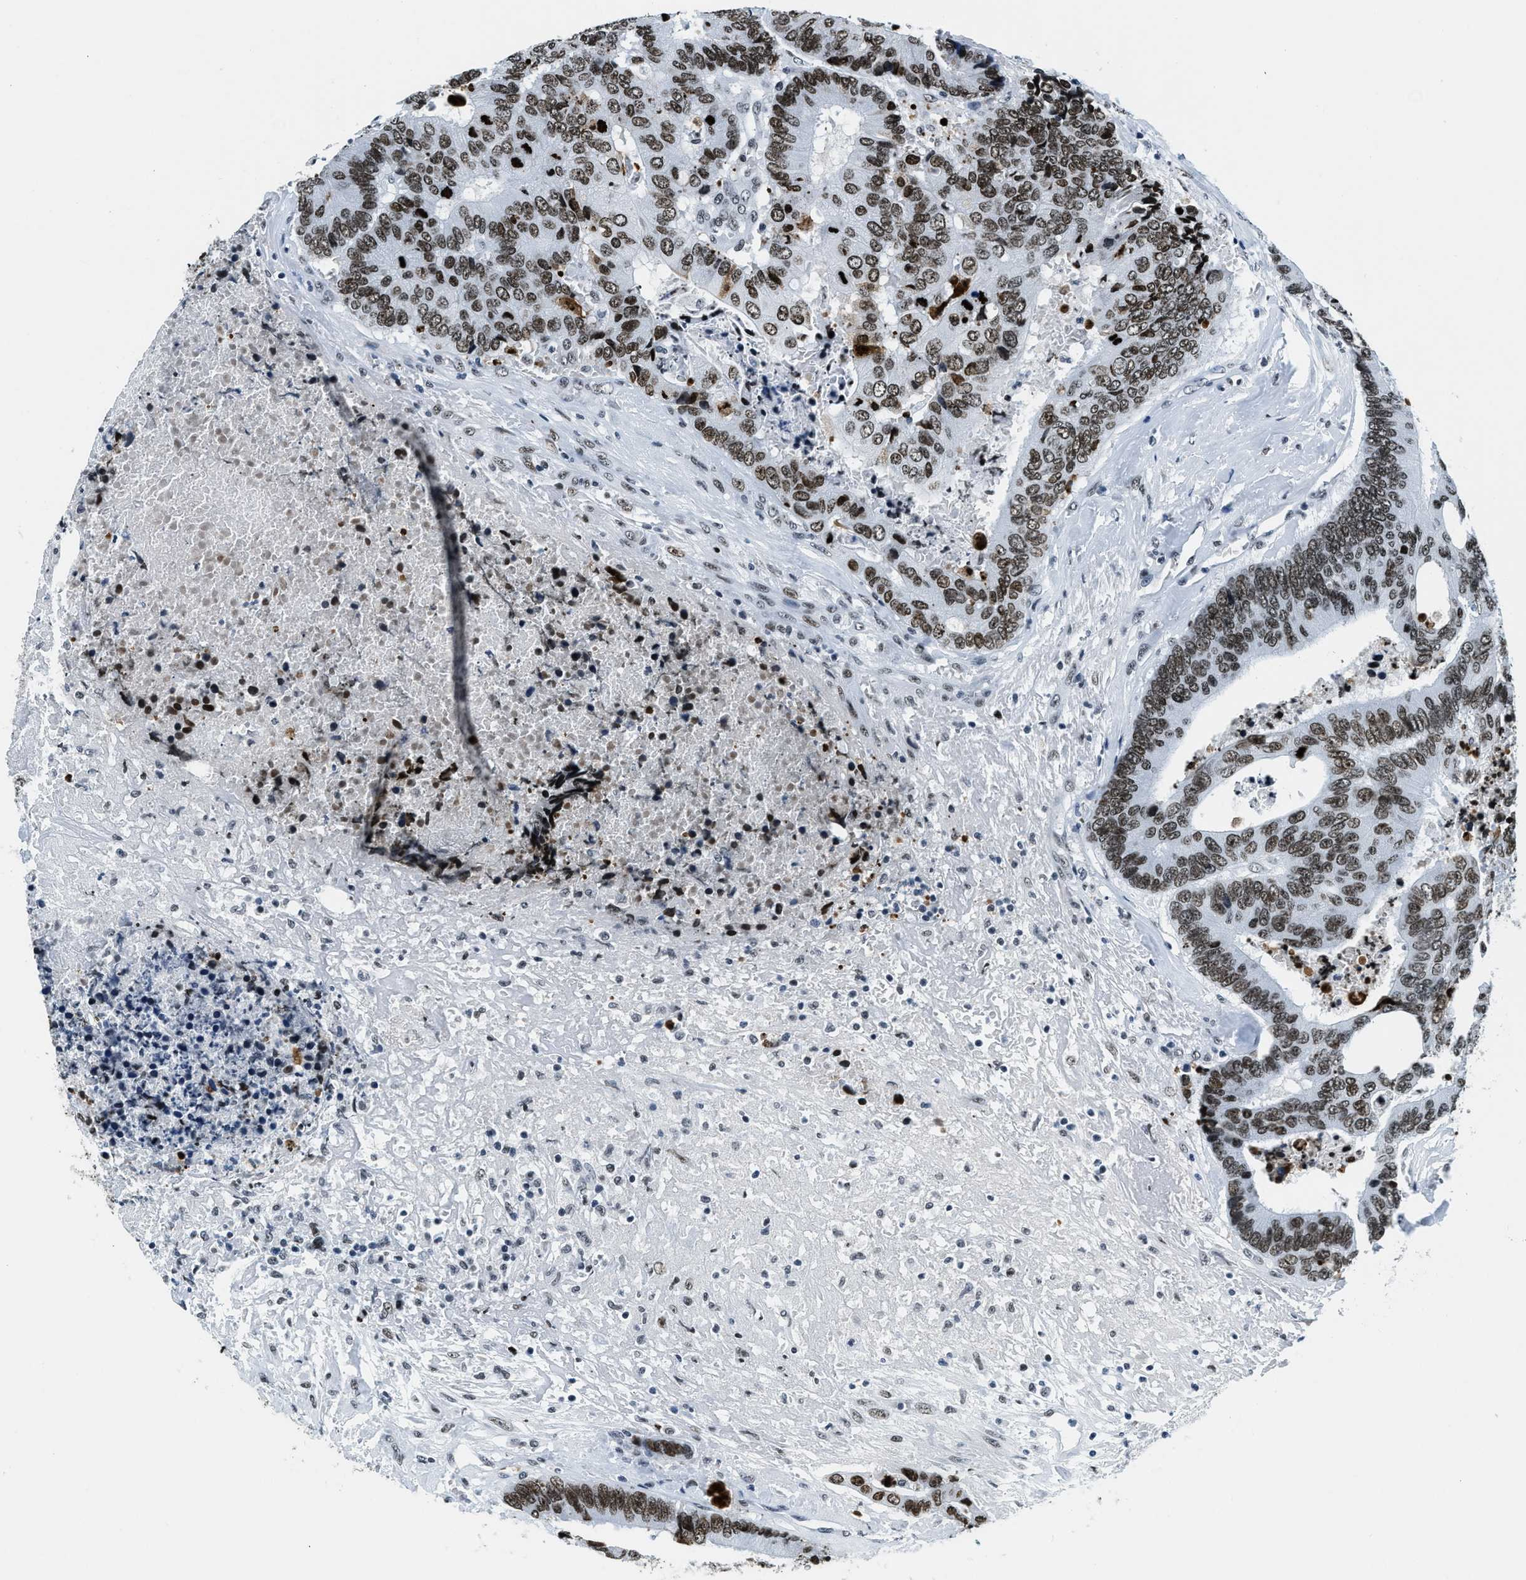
{"staining": {"intensity": "strong", "quantity": ">75%", "location": "nuclear"}, "tissue": "colorectal cancer", "cell_type": "Tumor cells", "image_type": "cancer", "snomed": [{"axis": "morphology", "description": "Adenocarcinoma, NOS"}, {"axis": "topography", "description": "Rectum"}], "caption": "Strong nuclear protein staining is seen in approximately >75% of tumor cells in colorectal cancer.", "gene": "TOP1", "patient": {"sex": "male", "age": 55}}